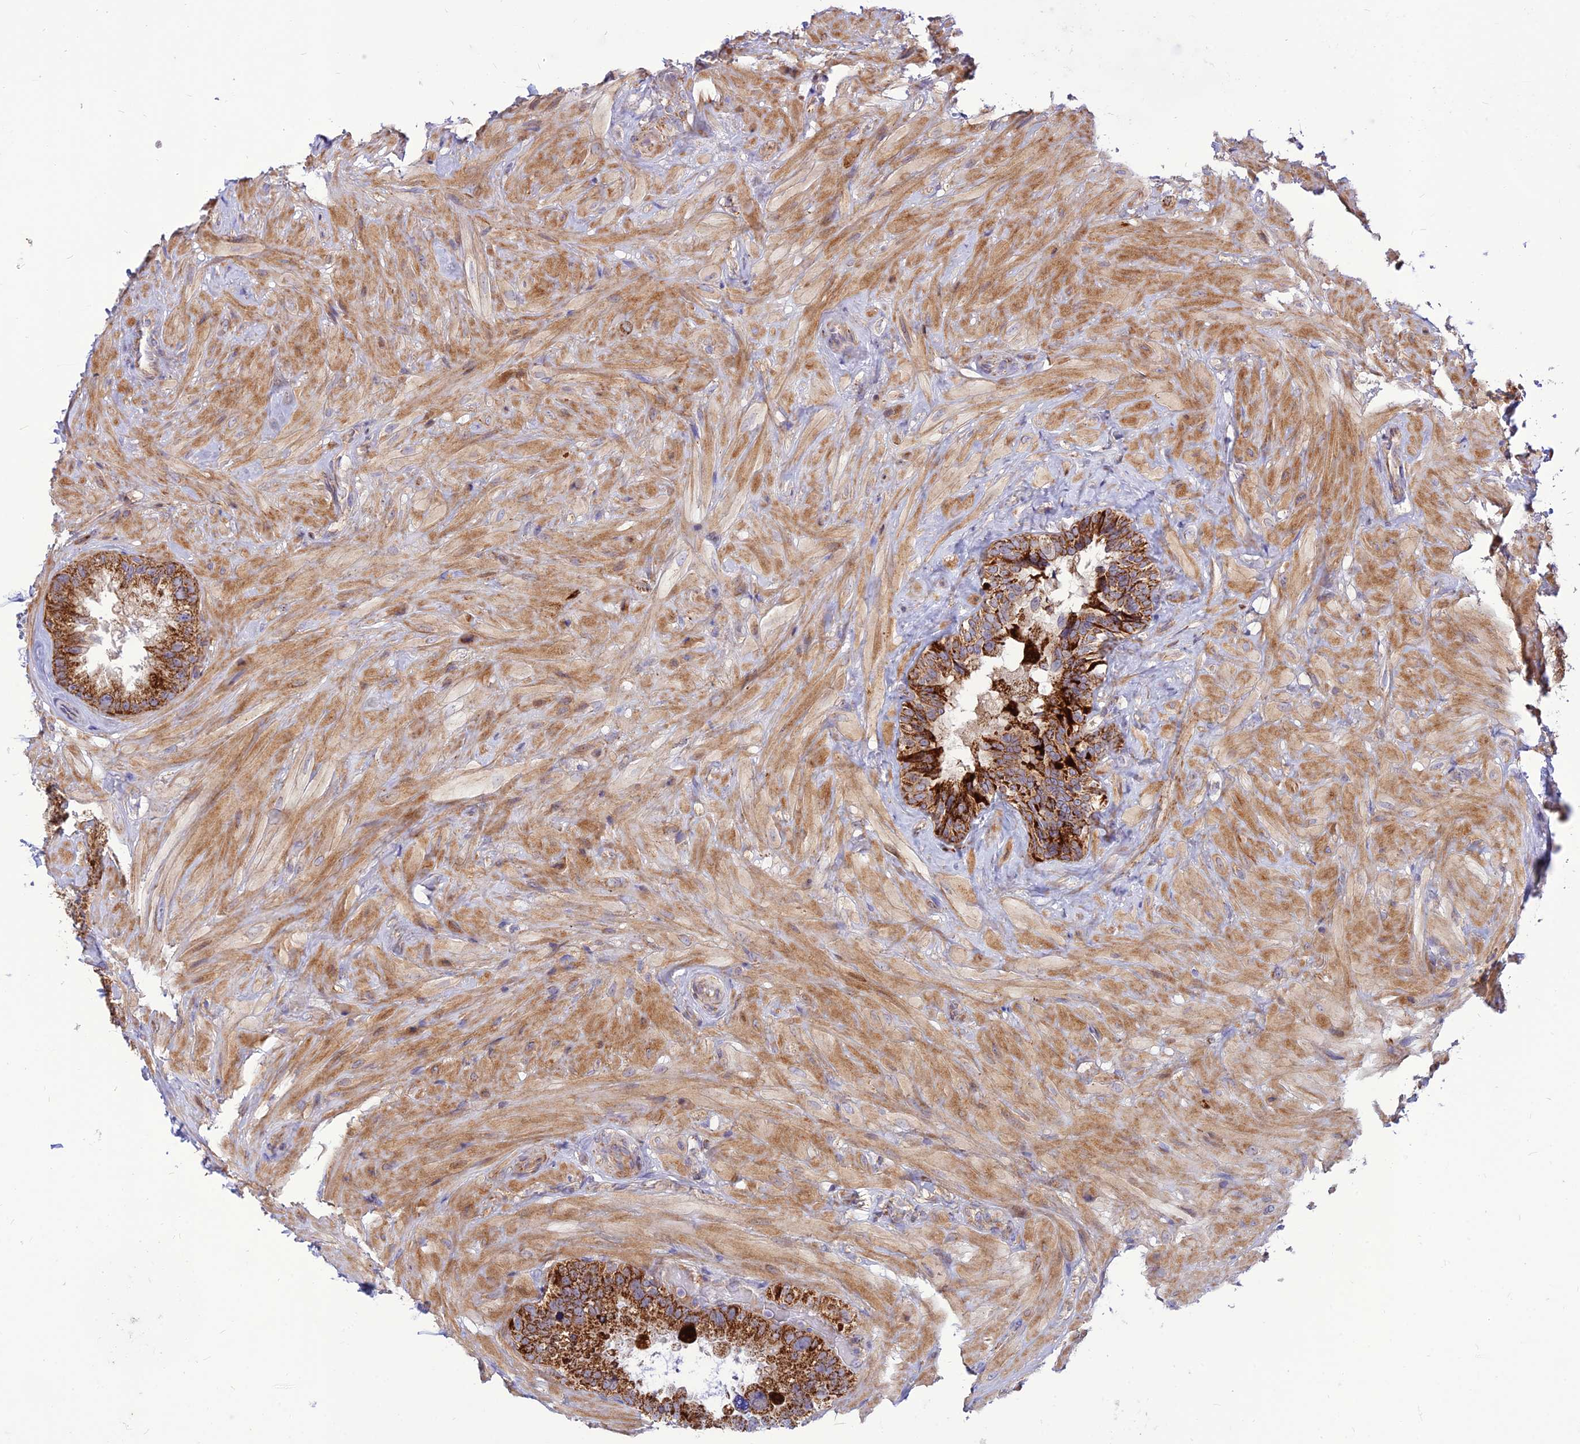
{"staining": {"intensity": "strong", "quantity": ">75%", "location": "cytoplasmic/membranous"}, "tissue": "seminal vesicle", "cell_type": "Glandular cells", "image_type": "normal", "snomed": [{"axis": "morphology", "description": "Normal tissue, NOS"}, {"axis": "topography", "description": "Seminal veicle"}, {"axis": "topography", "description": "Peripheral nerve tissue"}], "caption": "Seminal vesicle stained with a brown dye shows strong cytoplasmic/membranous positive staining in approximately >75% of glandular cells.", "gene": "ECI1", "patient": {"sex": "male", "age": 67}}